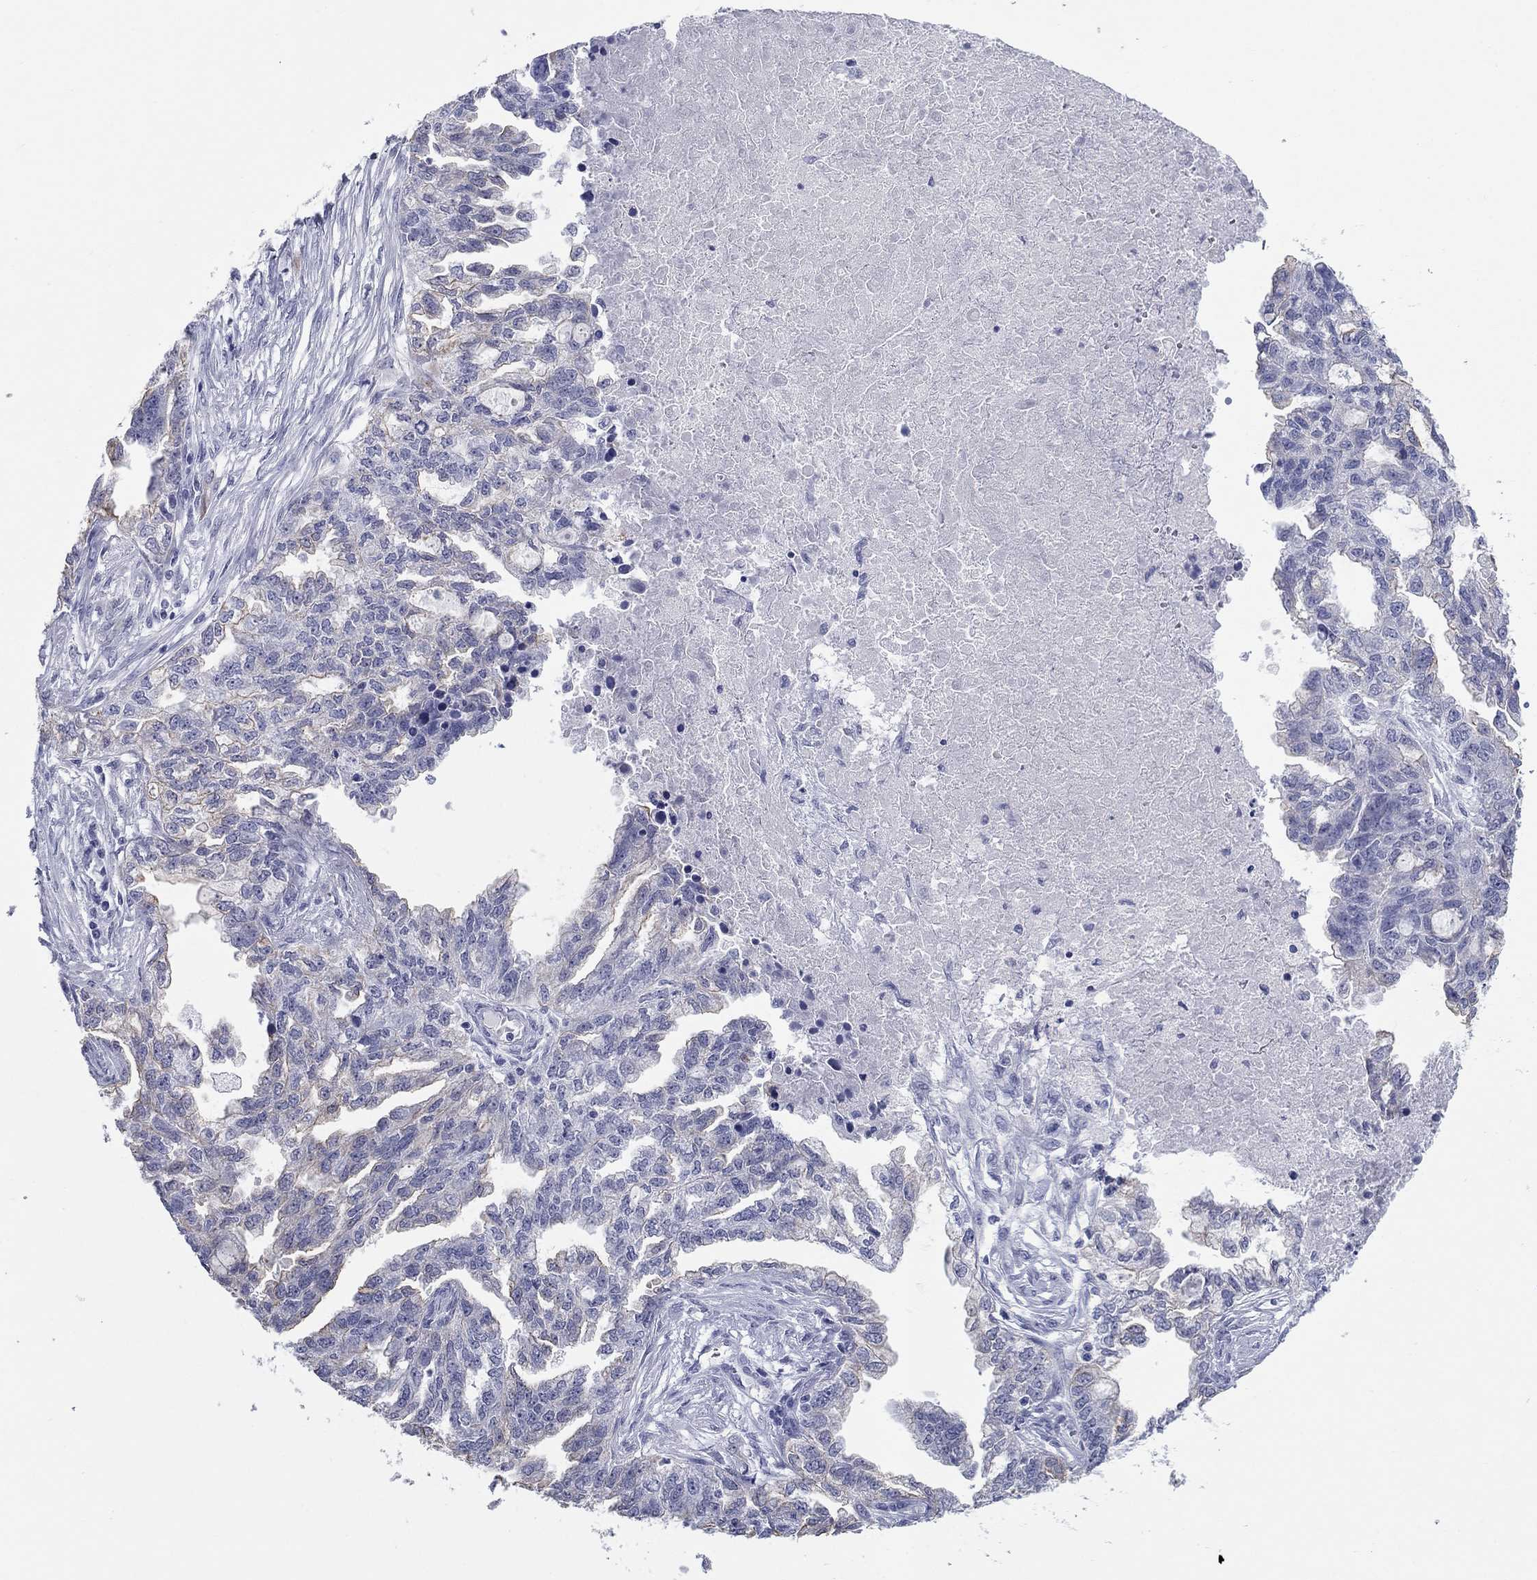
{"staining": {"intensity": "weak", "quantity": "<25%", "location": "cytoplasmic/membranous"}, "tissue": "ovarian cancer", "cell_type": "Tumor cells", "image_type": "cancer", "snomed": [{"axis": "morphology", "description": "Cystadenocarcinoma, serous, NOS"}, {"axis": "topography", "description": "Ovary"}], "caption": "There is no significant expression in tumor cells of ovarian cancer (serous cystadenocarcinoma). (DAB immunohistochemistry (IHC) visualized using brightfield microscopy, high magnification).", "gene": "KRT75", "patient": {"sex": "female", "age": 51}}